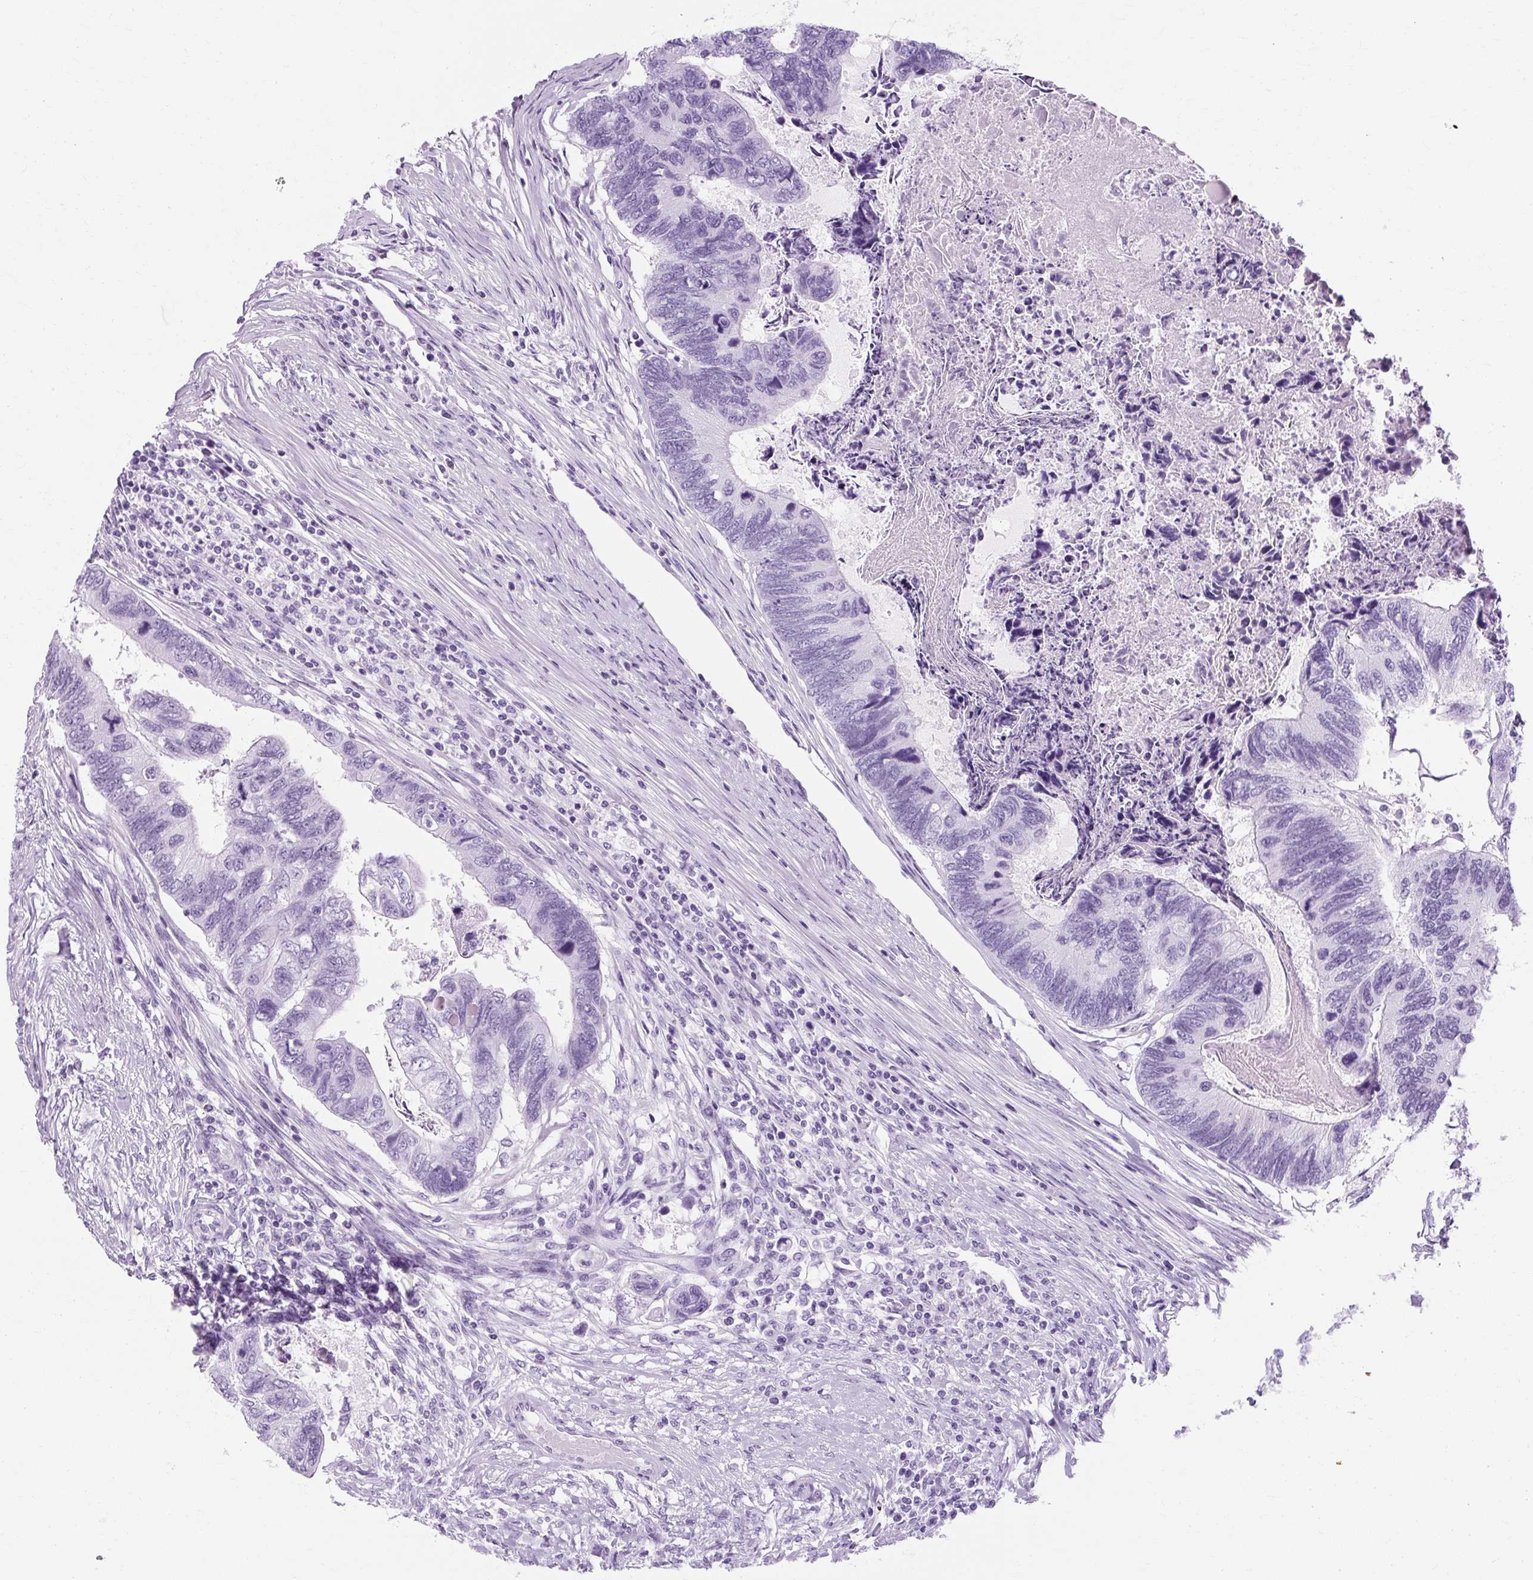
{"staining": {"intensity": "negative", "quantity": "none", "location": "none"}, "tissue": "colorectal cancer", "cell_type": "Tumor cells", "image_type": "cancer", "snomed": [{"axis": "morphology", "description": "Adenocarcinoma, NOS"}, {"axis": "topography", "description": "Colon"}], "caption": "This is a photomicrograph of immunohistochemistry (IHC) staining of colorectal cancer (adenocarcinoma), which shows no positivity in tumor cells.", "gene": "RYBP", "patient": {"sex": "female", "age": 67}}